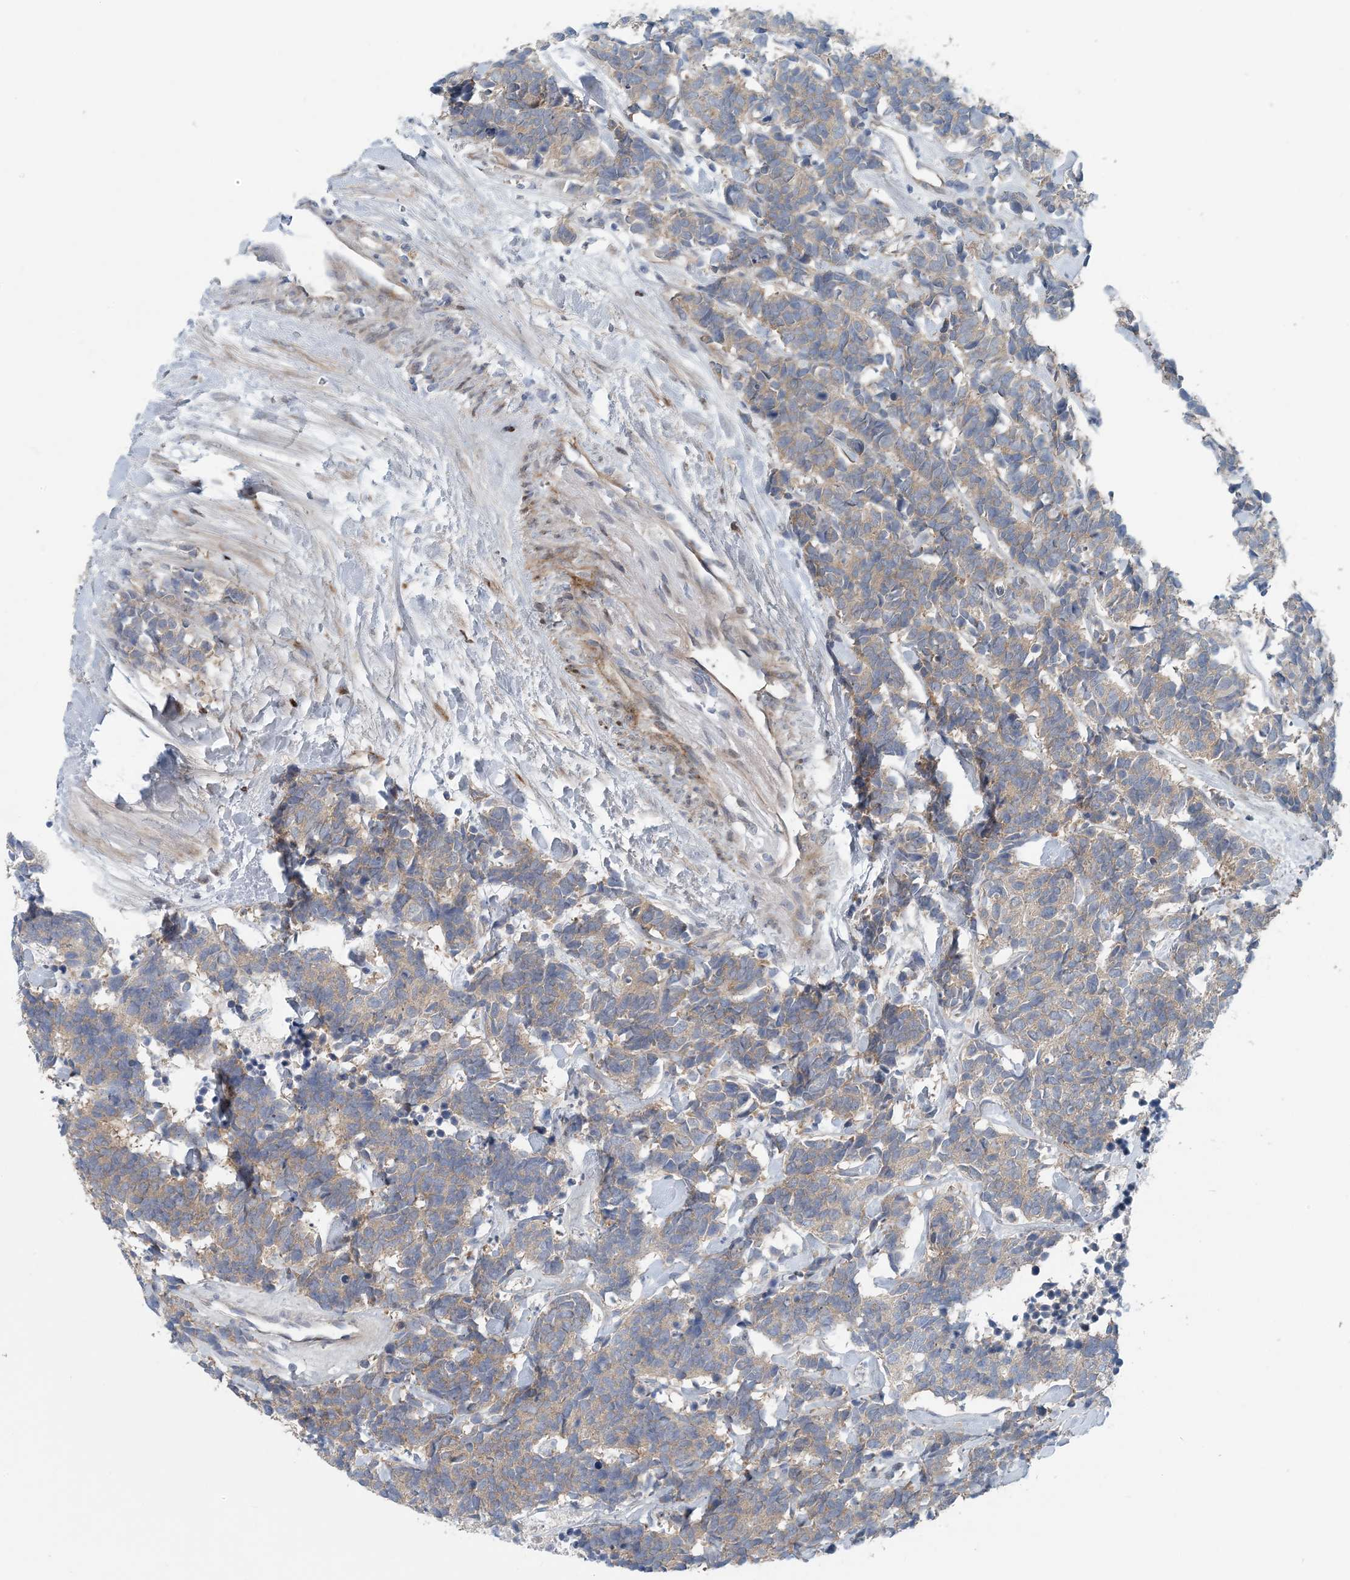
{"staining": {"intensity": "weak", "quantity": "25%-75%", "location": "cytoplasmic/membranous"}, "tissue": "carcinoid", "cell_type": "Tumor cells", "image_type": "cancer", "snomed": [{"axis": "morphology", "description": "Carcinoma, NOS"}, {"axis": "morphology", "description": "Carcinoid, malignant, NOS"}, {"axis": "topography", "description": "Urinary bladder"}], "caption": "This photomicrograph displays carcinoma stained with immunohistochemistry (IHC) to label a protein in brown. The cytoplasmic/membranous of tumor cells show weak positivity for the protein. Nuclei are counter-stained blue.", "gene": "HIKESHI", "patient": {"sex": "male", "age": 57}}